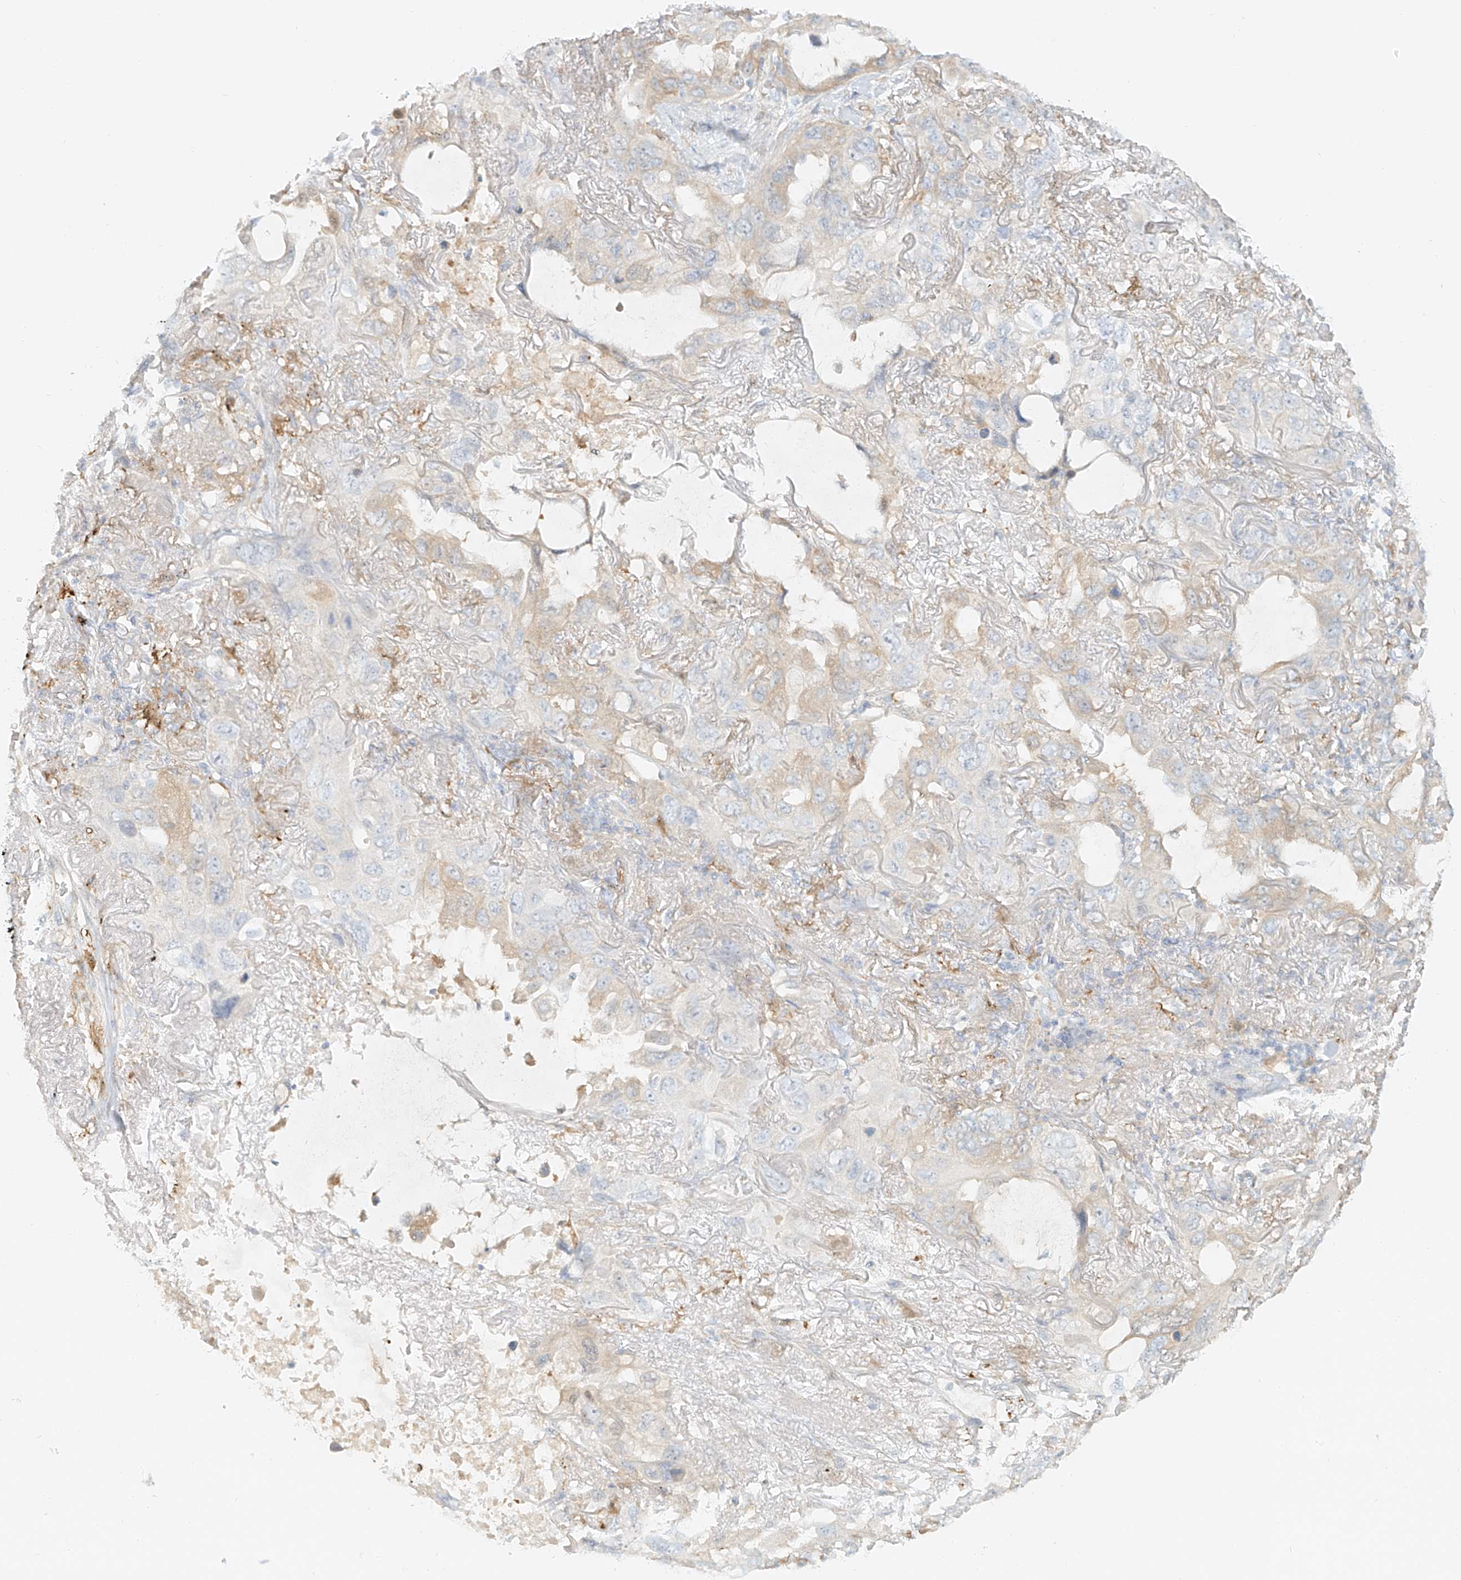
{"staining": {"intensity": "negative", "quantity": "none", "location": "none"}, "tissue": "lung cancer", "cell_type": "Tumor cells", "image_type": "cancer", "snomed": [{"axis": "morphology", "description": "Squamous cell carcinoma, NOS"}, {"axis": "topography", "description": "Lung"}], "caption": "This photomicrograph is of squamous cell carcinoma (lung) stained with immunohistochemistry to label a protein in brown with the nuclei are counter-stained blue. There is no staining in tumor cells.", "gene": "UPK1B", "patient": {"sex": "female", "age": 73}}